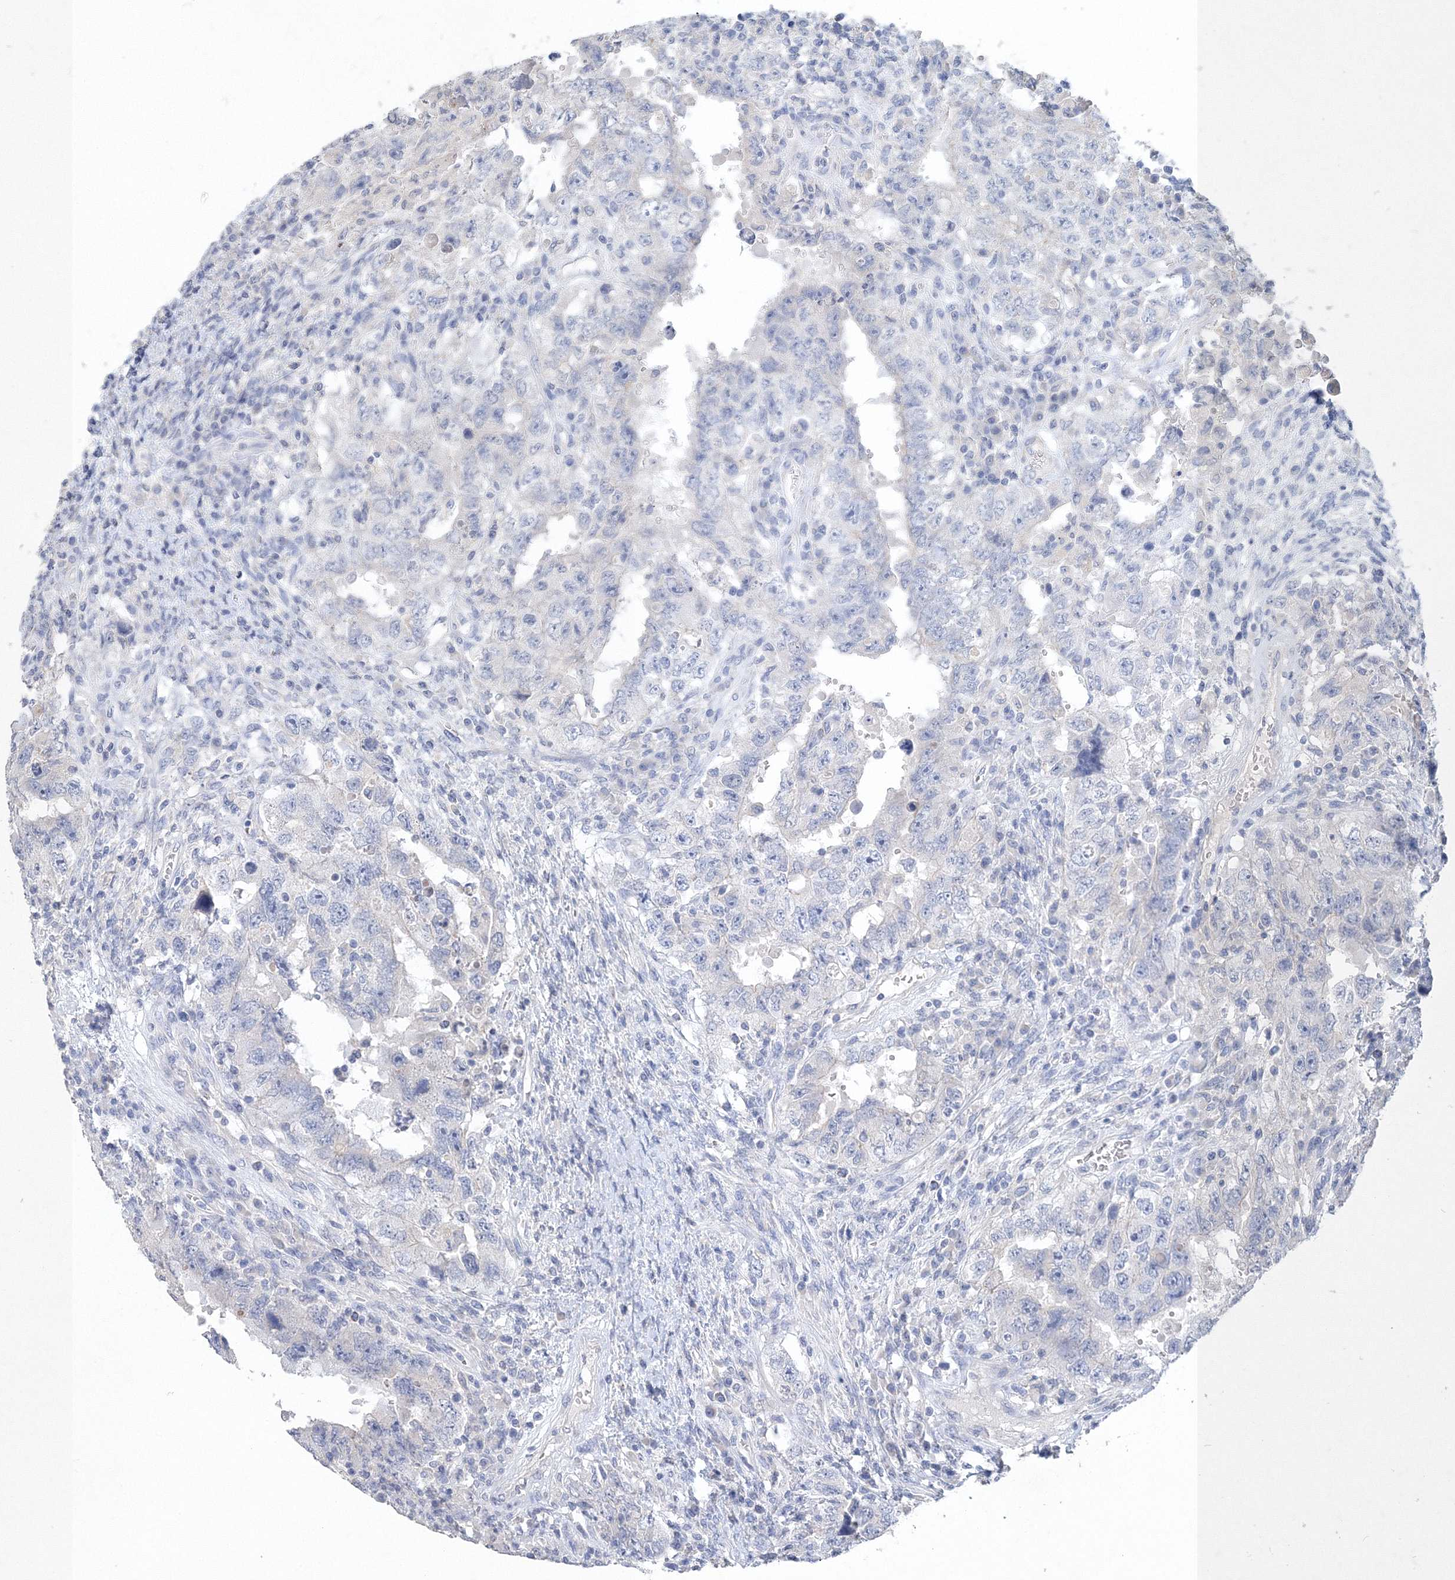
{"staining": {"intensity": "negative", "quantity": "none", "location": "none"}, "tissue": "testis cancer", "cell_type": "Tumor cells", "image_type": "cancer", "snomed": [{"axis": "morphology", "description": "Carcinoma, Embryonal, NOS"}, {"axis": "topography", "description": "Testis"}], "caption": "Histopathology image shows no significant protein positivity in tumor cells of testis cancer (embryonal carcinoma). (DAB immunohistochemistry with hematoxylin counter stain).", "gene": "OSBPL6", "patient": {"sex": "male", "age": 26}}